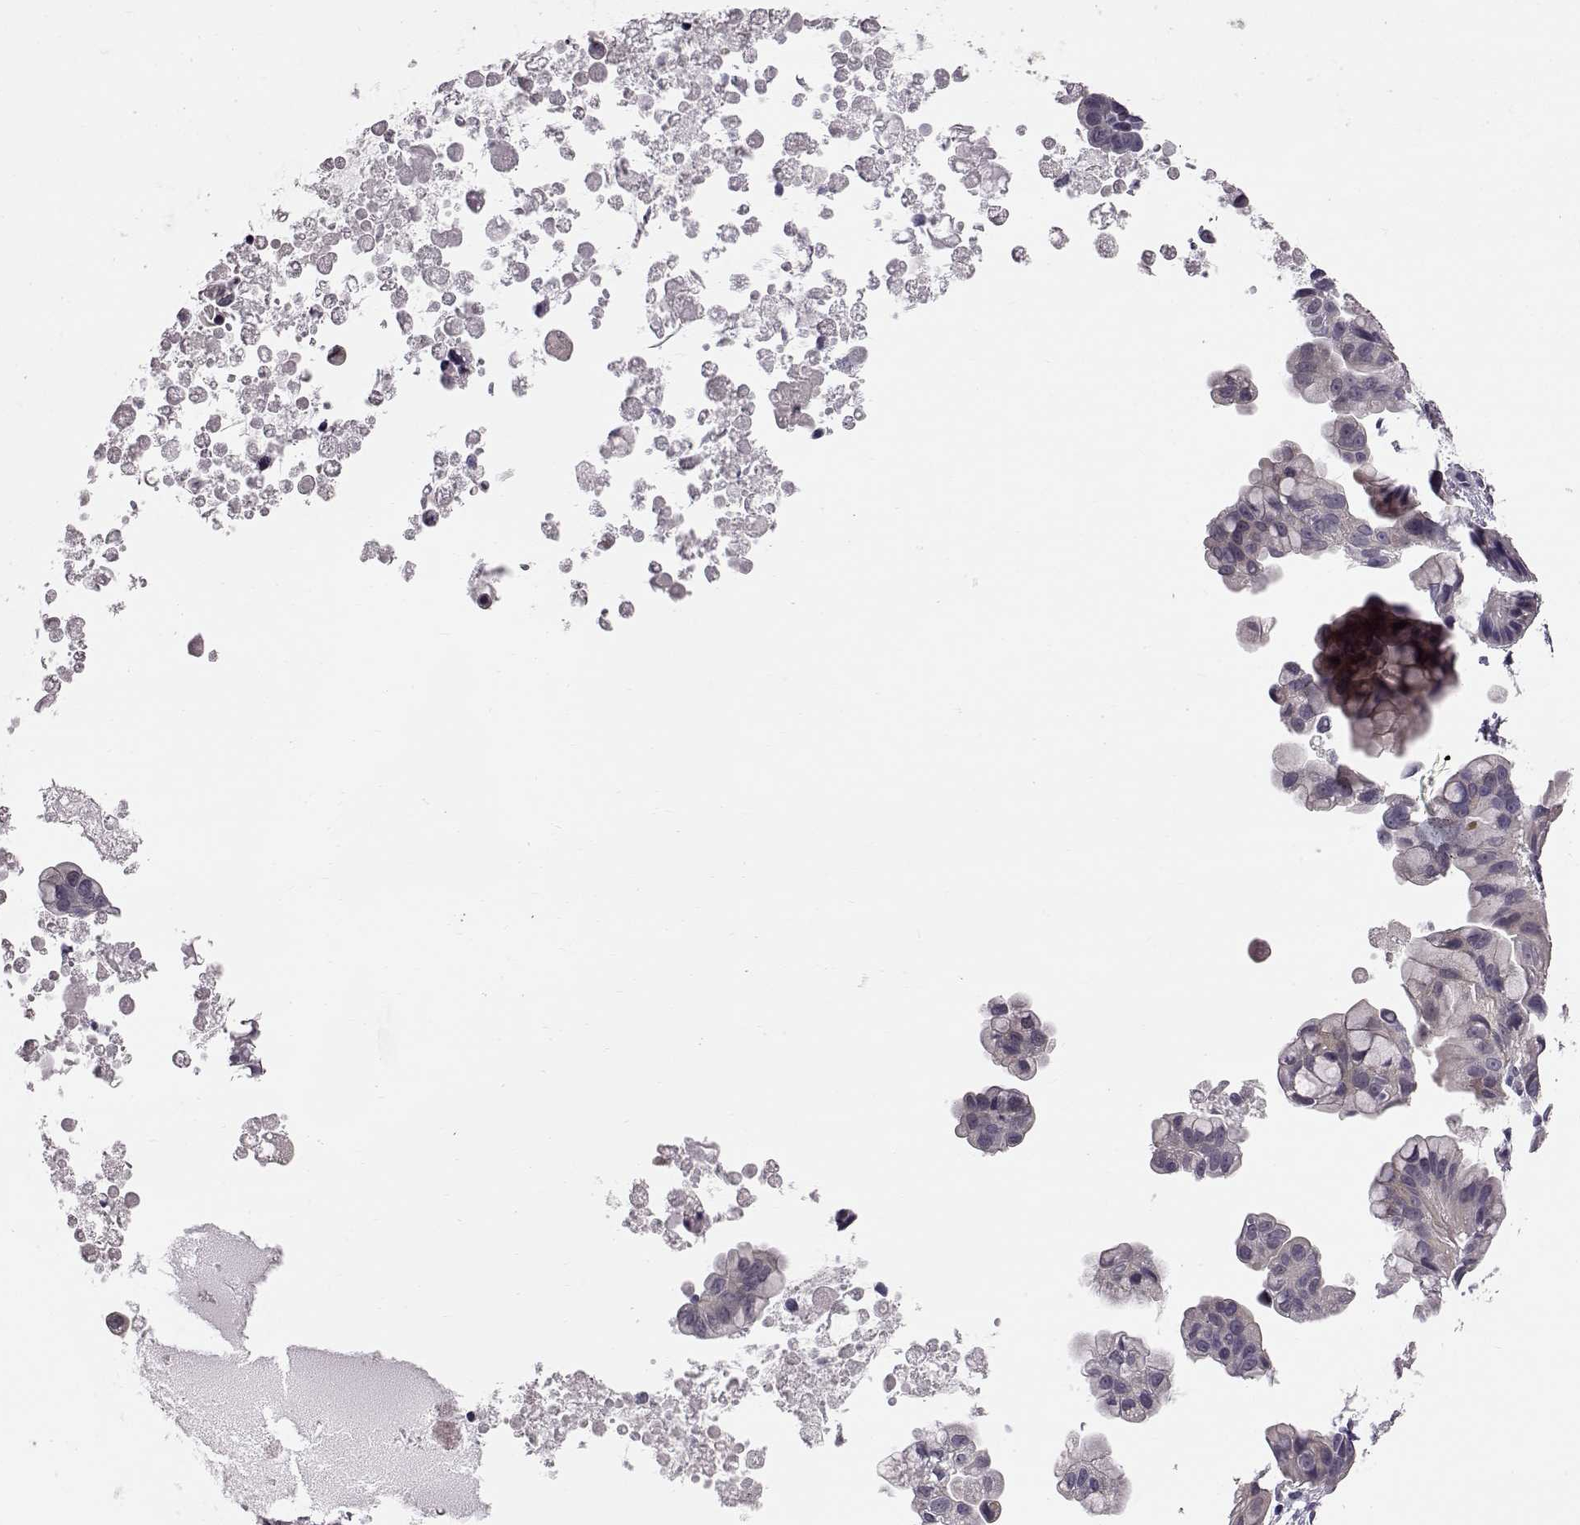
{"staining": {"intensity": "negative", "quantity": "none", "location": "none"}, "tissue": "ovarian cancer", "cell_type": "Tumor cells", "image_type": "cancer", "snomed": [{"axis": "morphology", "description": "Cystadenocarcinoma, mucinous, NOS"}, {"axis": "topography", "description": "Ovary"}], "caption": "The IHC image has no significant positivity in tumor cells of mucinous cystadenocarcinoma (ovarian) tissue. (DAB immunohistochemistry visualized using brightfield microscopy, high magnification).", "gene": "C10orf62", "patient": {"sex": "female", "age": 76}}